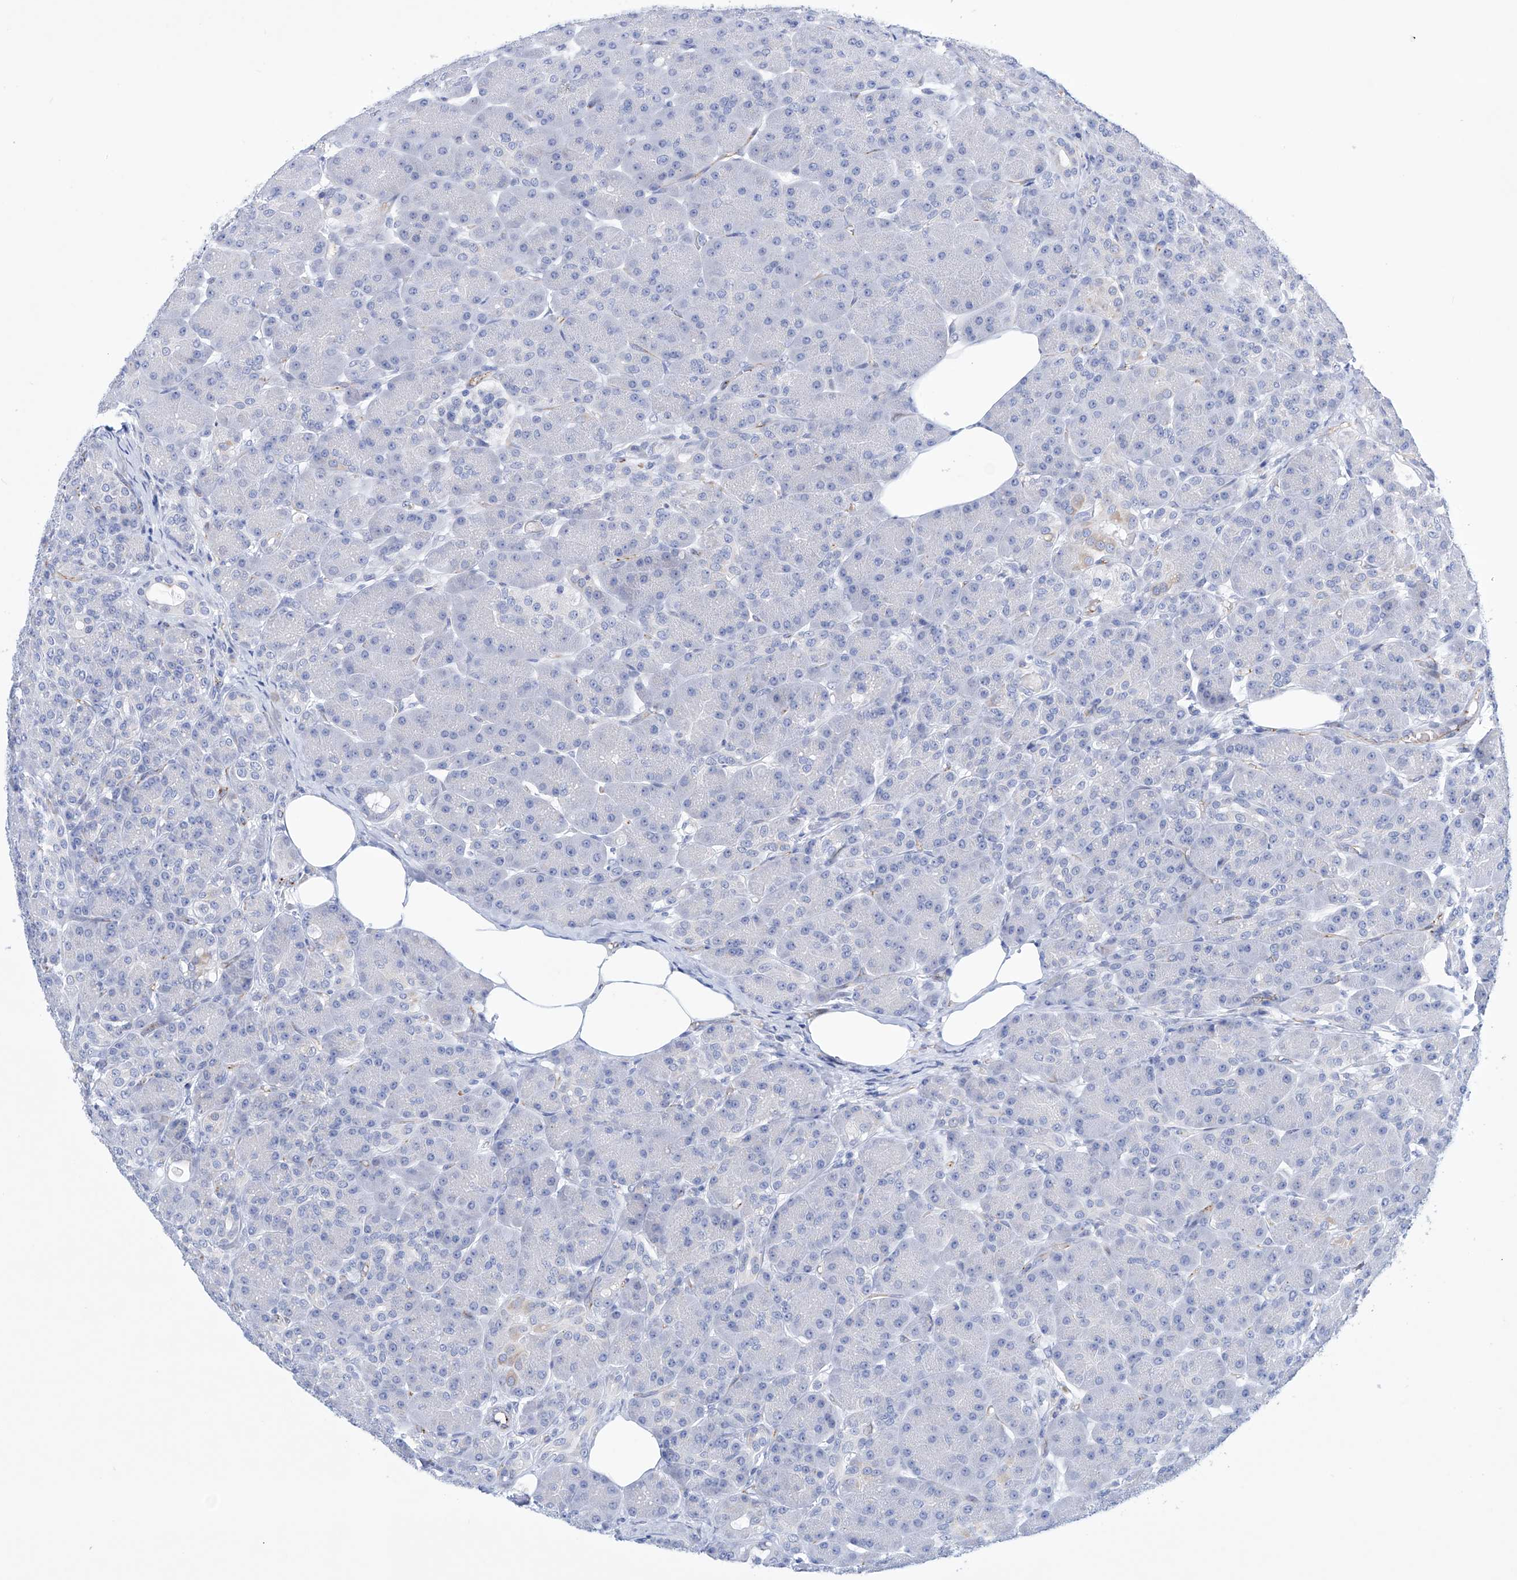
{"staining": {"intensity": "negative", "quantity": "none", "location": "none"}, "tissue": "pancreas", "cell_type": "Exocrine glandular cells", "image_type": "normal", "snomed": [{"axis": "morphology", "description": "Normal tissue, NOS"}, {"axis": "topography", "description": "Pancreas"}], "caption": "This is a image of immunohistochemistry staining of benign pancreas, which shows no positivity in exocrine glandular cells.", "gene": "ETV7", "patient": {"sex": "male", "age": 63}}